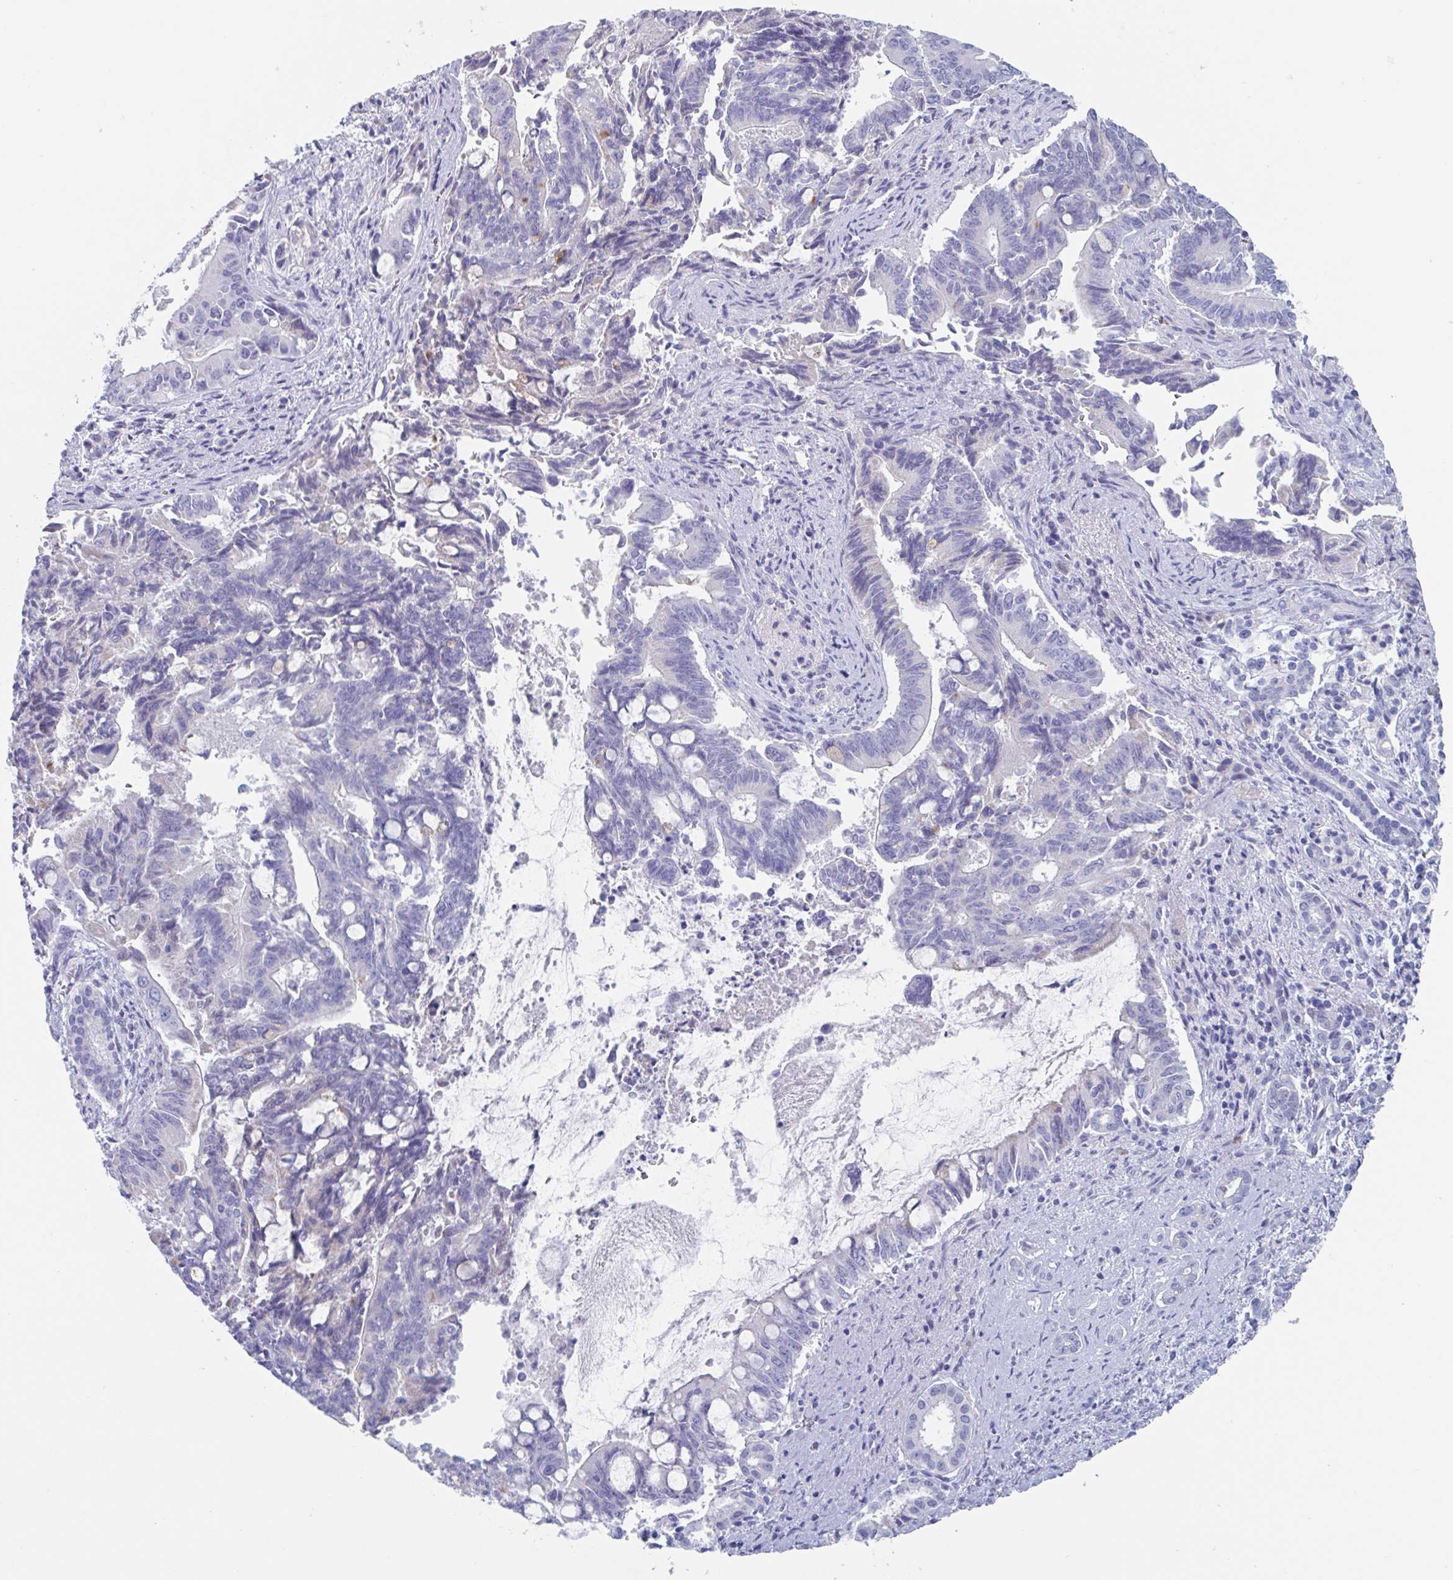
{"staining": {"intensity": "negative", "quantity": "none", "location": "none"}, "tissue": "pancreatic cancer", "cell_type": "Tumor cells", "image_type": "cancer", "snomed": [{"axis": "morphology", "description": "Adenocarcinoma, NOS"}, {"axis": "topography", "description": "Pancreas"}], "caption": "Immunohistochemical staining of human adenocarcinoma (pancreatic) reveals no significant expression in tumor cells.", "gene": "DPEP3", "patient": {"sex": "male", "age": 68}}